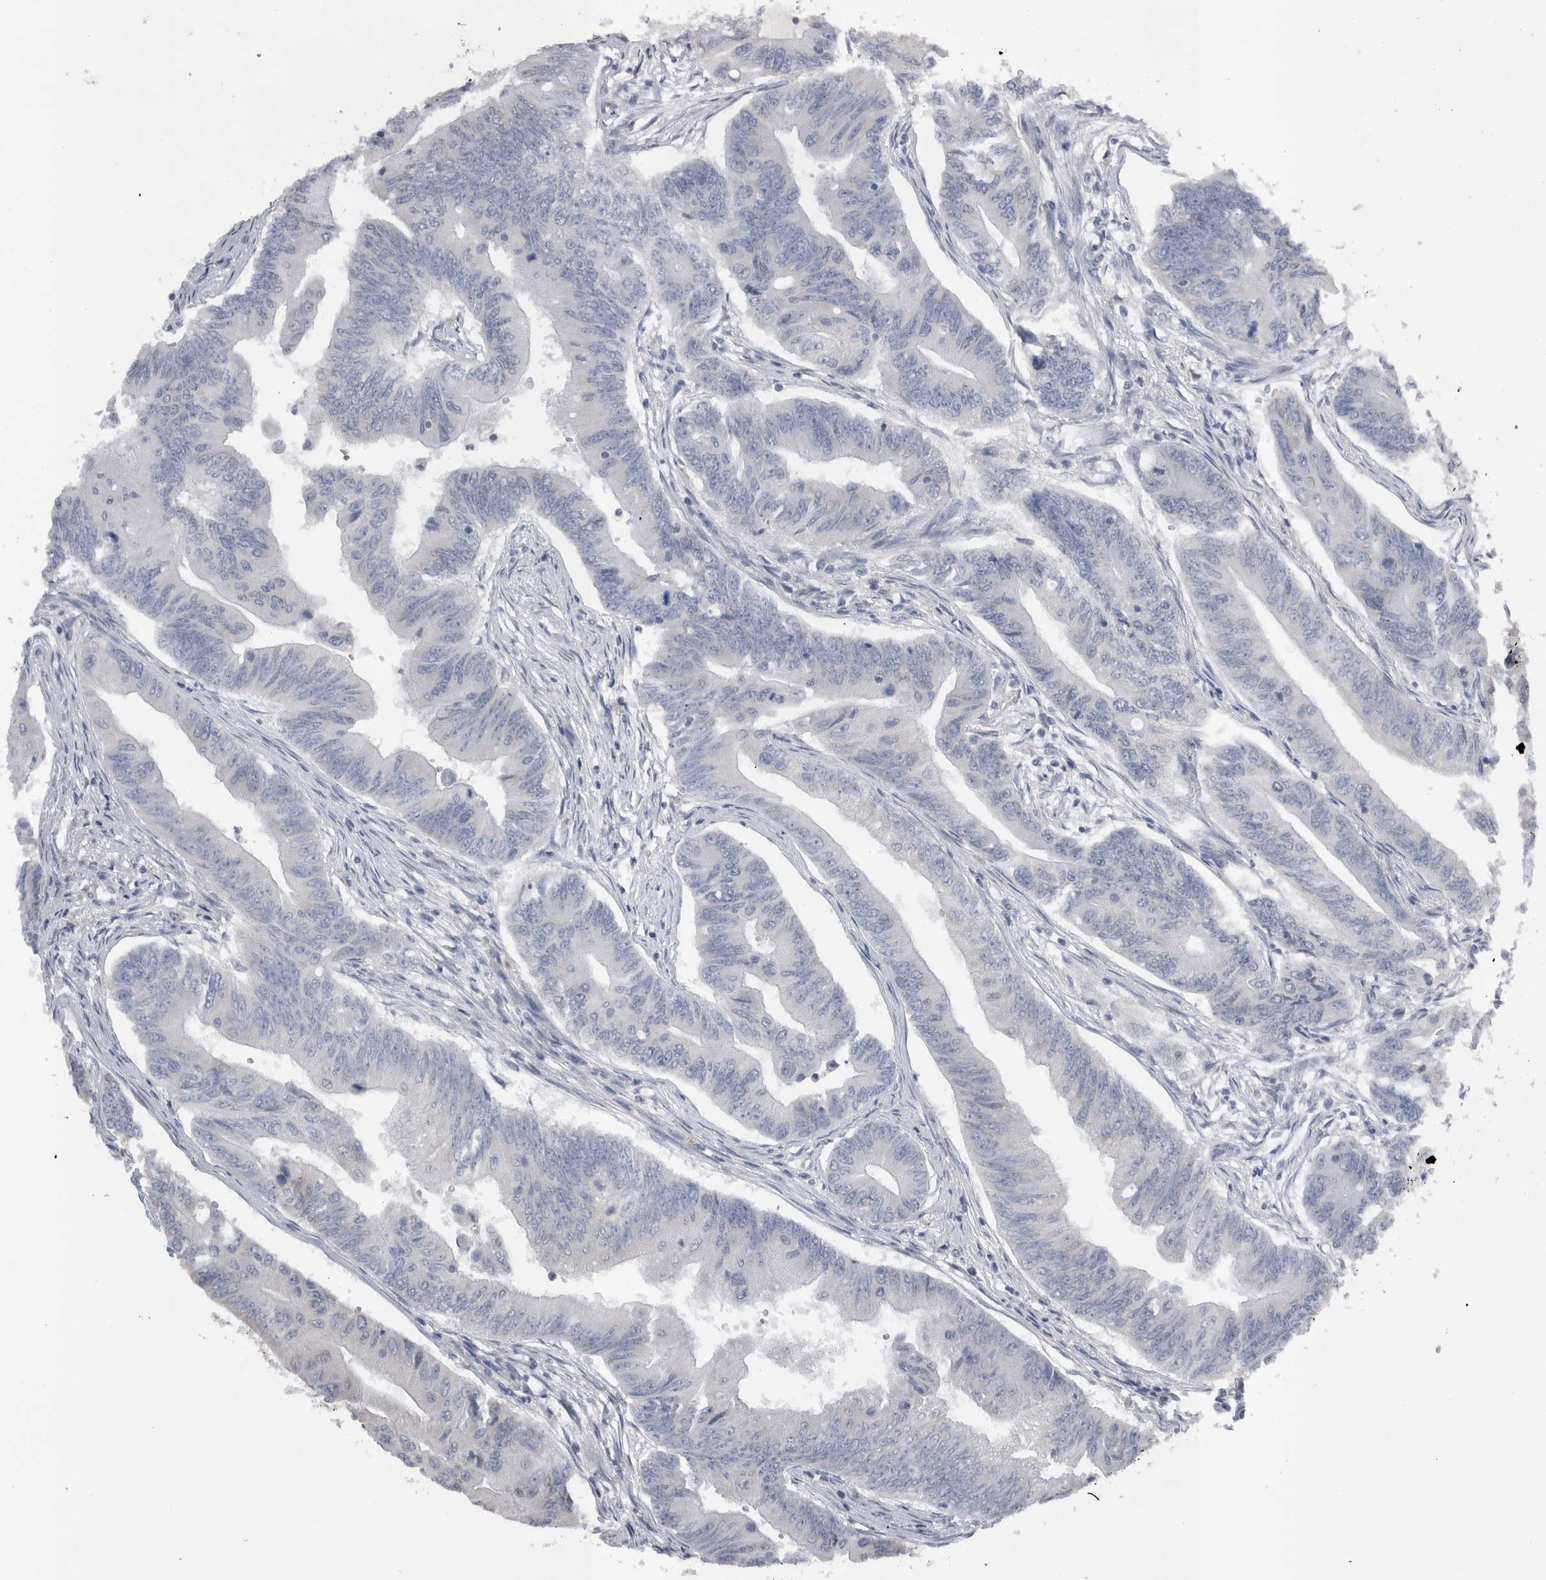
{"staining": {"intensity": "negative", "quantity": "none", "location": "none"}, "tissue": "colorectal cancer", "cell_type": "Tumor cells", "image_type": "cancer", "snomed": [{"axis": "morphology", "description": "Adenoma, NOS"}, {"axis": "morphology", "description": "Adenocarcinoma, NOS"}, {"axis": "topography", "description": "Colon"}], "caption": "A micrograph of human colorectal cancer (adenoma) is negative for staining in tumor cells.", "gene": "DHRS4", "patient": {"sex": "male", "age": 79}}